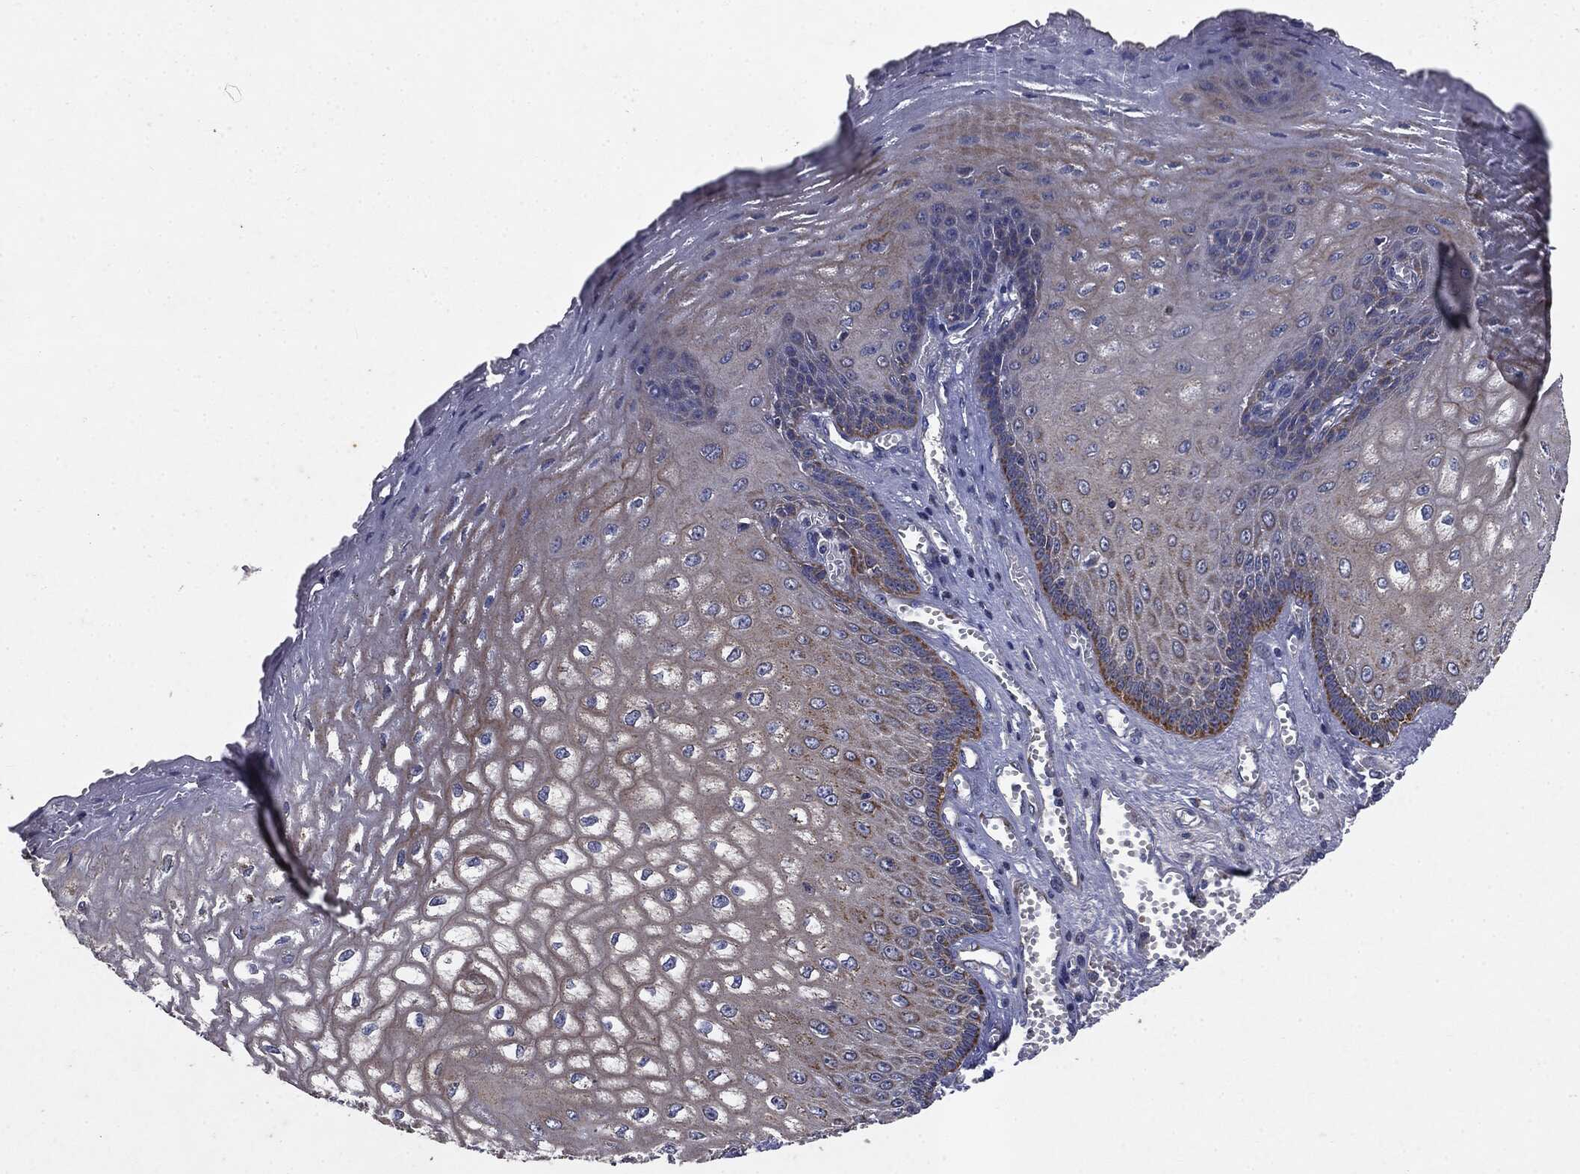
{"staining": {"intensity": "strong", "quantity": "<25%", "location": "cytoplasmic/membranous"}, "tissue": "esophagus", "cell_type": "Squamous epithelial cells", "image_type": "normal", "snomed": [{"axis": "morphology", "description": "Normal tissue, NOS"}, {"axis": "topography", "description": "Esophagus"}], "caption": "Immunohistochemistry of normal esophagus exhibits medium levels of strong cytoplasmic/membranous positivity in about <25% of squamous epithelial cells.", "gene": "MAPK6", "patient": {"sex": "male", "age": 58}}